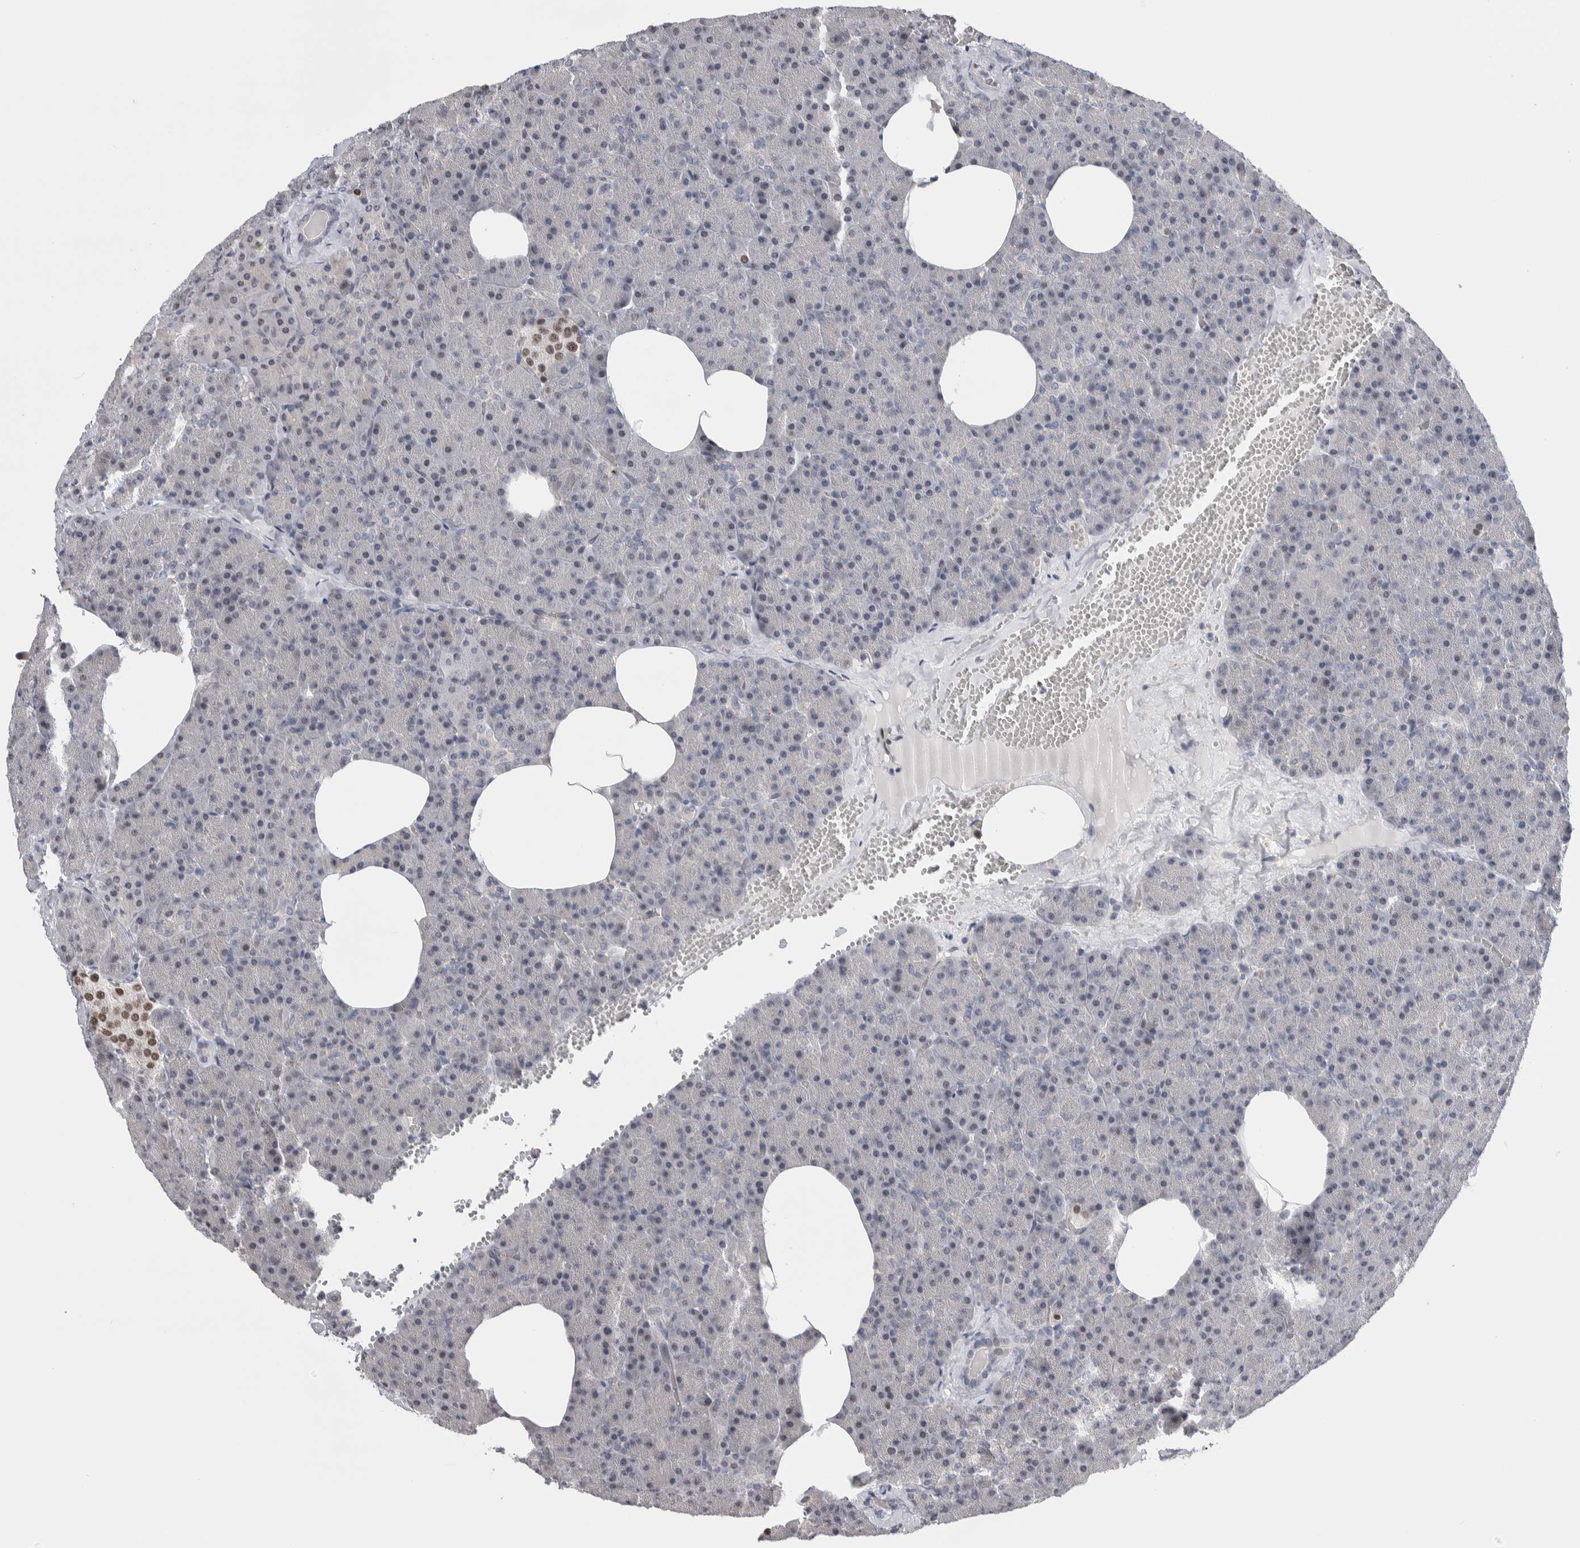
{"staining": {"intensity": "weak", "quantity": "<25%", "location": "nuclear"}, "tissue": "pancreas", "cell_type": "Exocrine glandular cells", "image_type": "normal", "snomed": [{"axis": "morphology", "description": "Normal tissue, NOS"}, {"axis": "morphology", "description": "Carcinoid, malignant, NOS"}, {"axis": "topography", "description": "Pancreas"}], "caption": "High power microscopy image of an IHC image of benign pancreas, revealing no significant staining in exocrine glandular cells. The staining is performed using DAB brown chromogen with nuclei counter-stained in using hematoxylin.", "gene": "ZBTB49", "patient": {"sex": "female", "age": 35}}